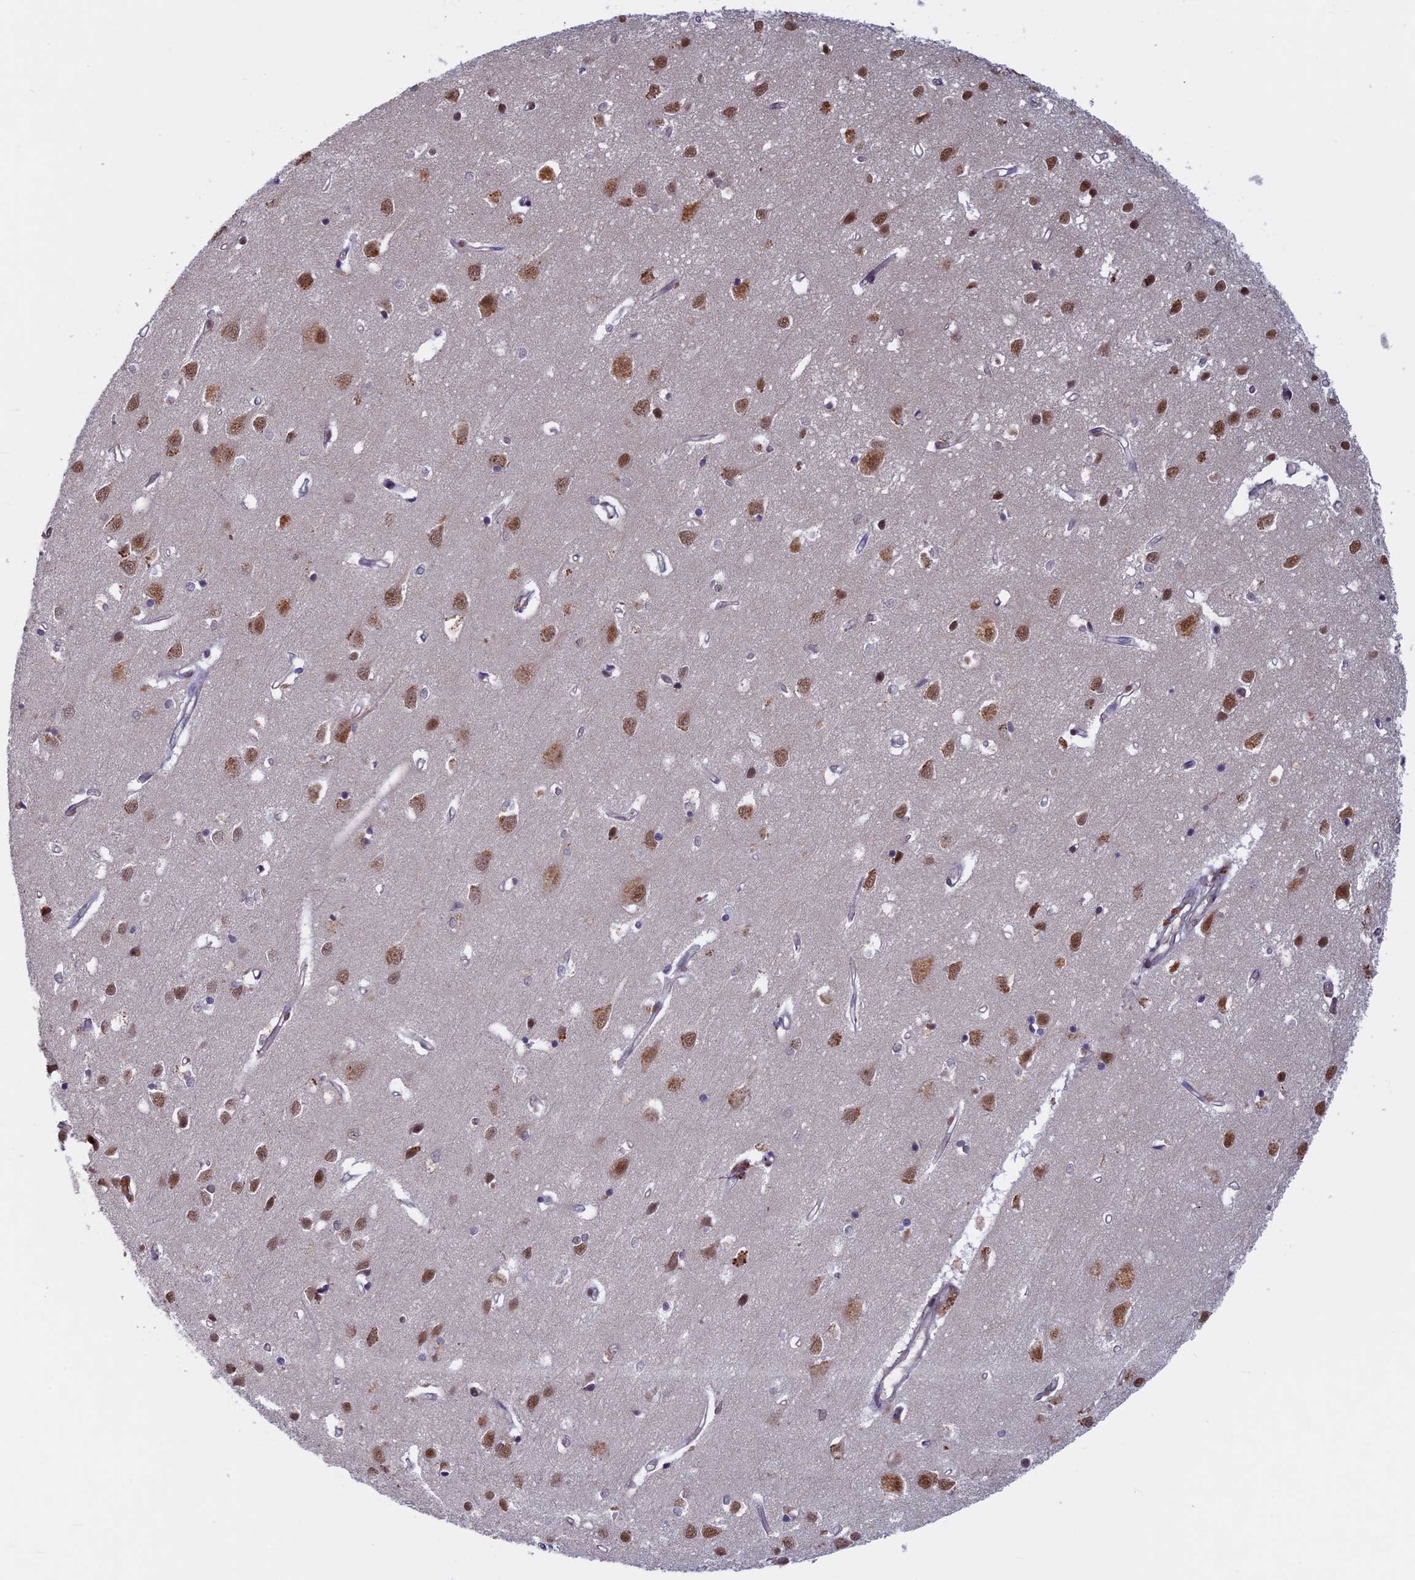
{"staining": {"intensity": "negative", "quantity": "none", "location": "none"}, "tissue": "cerebral cortex", "cell_type": "Endothelial cells", "image_type": "normal", "snomed": [{"axis": "morphology", "description": "Normal tissue, NOS"}, {"axis": "topography", "description": "Cerebral cortex"}], "caption": "Immunohistochemistry (IHC) image of unremarkable cerebral cortex: human cerebral cortex stained with DAB reveals no significant protein expression in endothelial cells.", "gene": "SPIRE1", "patient": {"sex": "female", "age": 64}}